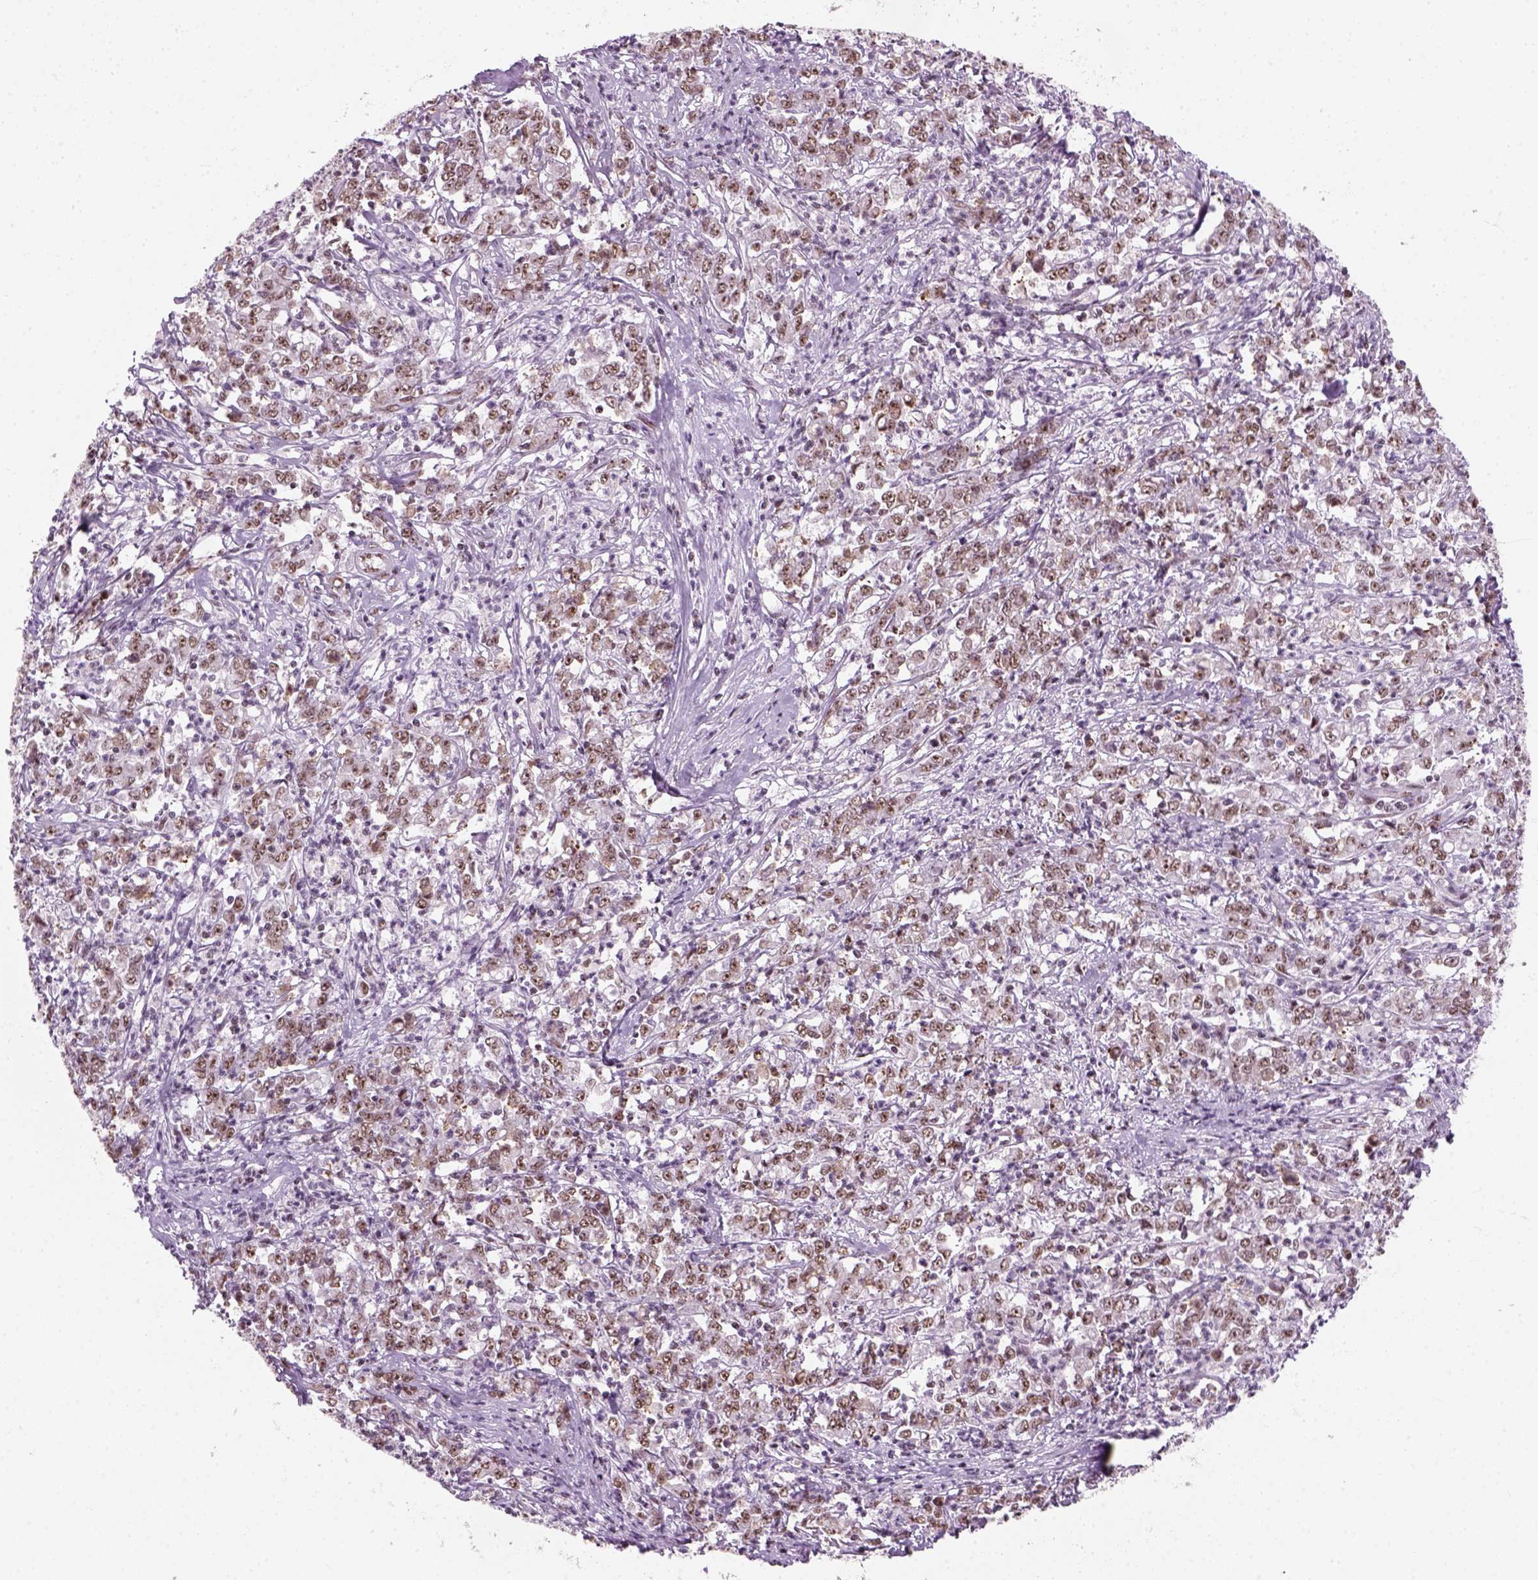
{"staining": {"intensity": "weak", "quantity": ">75%", "location": "nuclear"}, "tissue": "stomach cancer", "cell_type": "Tumor cells", "image_type": "cancer", "snomed": [{"axis": "morphology", "description": "Adenocarcinoma, NOS"}, {"axis": "topography", "description": "Stomach, lower"}], "caption": "Immunohistochemical staining of stomach adenocarcinoma demonstrates low levels of weak nuclear expression in approximately >75% of tumor cells.", "gene": "GTF2F1", "patient": {"sex": "female", "age": 71}}